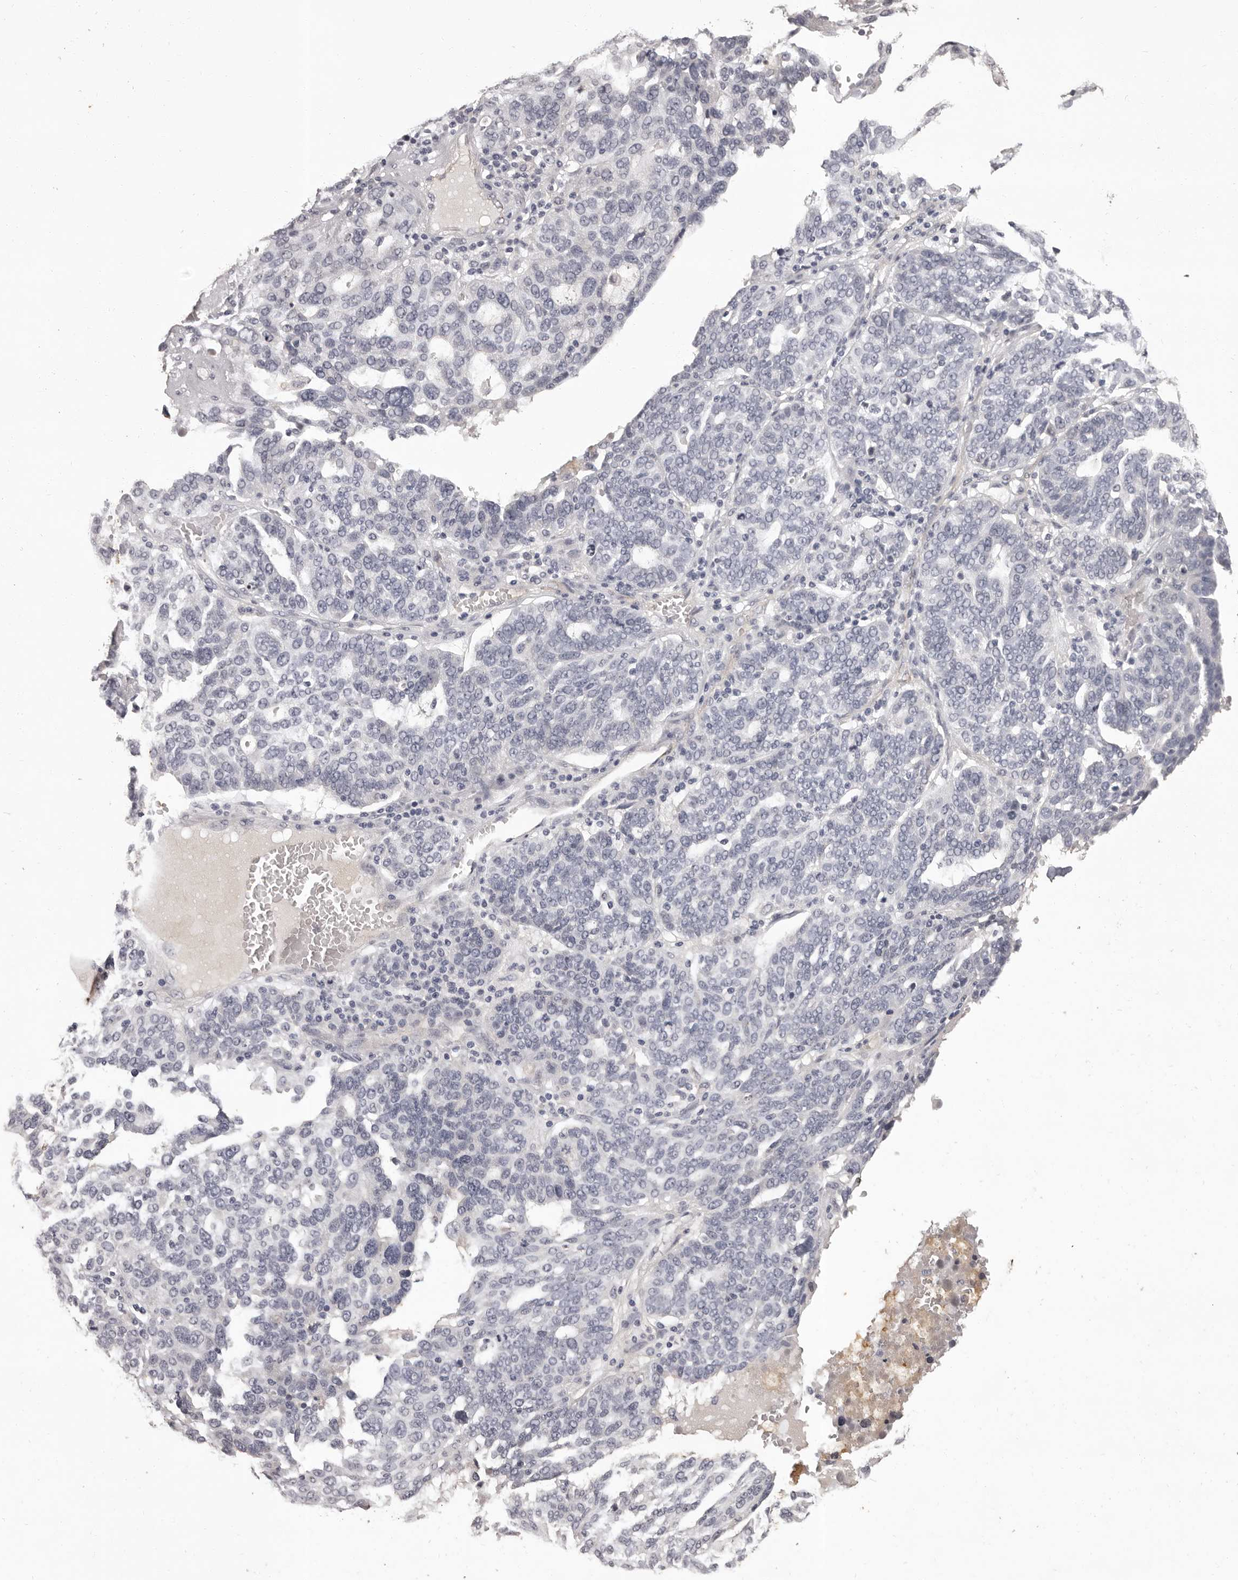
{"staining": {"intensity": "negative", "quantity": "none", "location": "none"}, "tissue": "ovarian cancer", "cell_type": "Tumor cells", "image_type": "cancer", "snomed": [{"axis": "morphology", "description": "Cystadenocarcinoma, serous, NOS"}, {"axis": "topography", "description": "Ovary"}], "caption": "Immunohistochemical staining of ovarian cancer (serous cystadenocarcinoma) displays no significant staining in tumor cells.", "gene": "GPR78", "patient": {"sex": "female", "age": 59}}